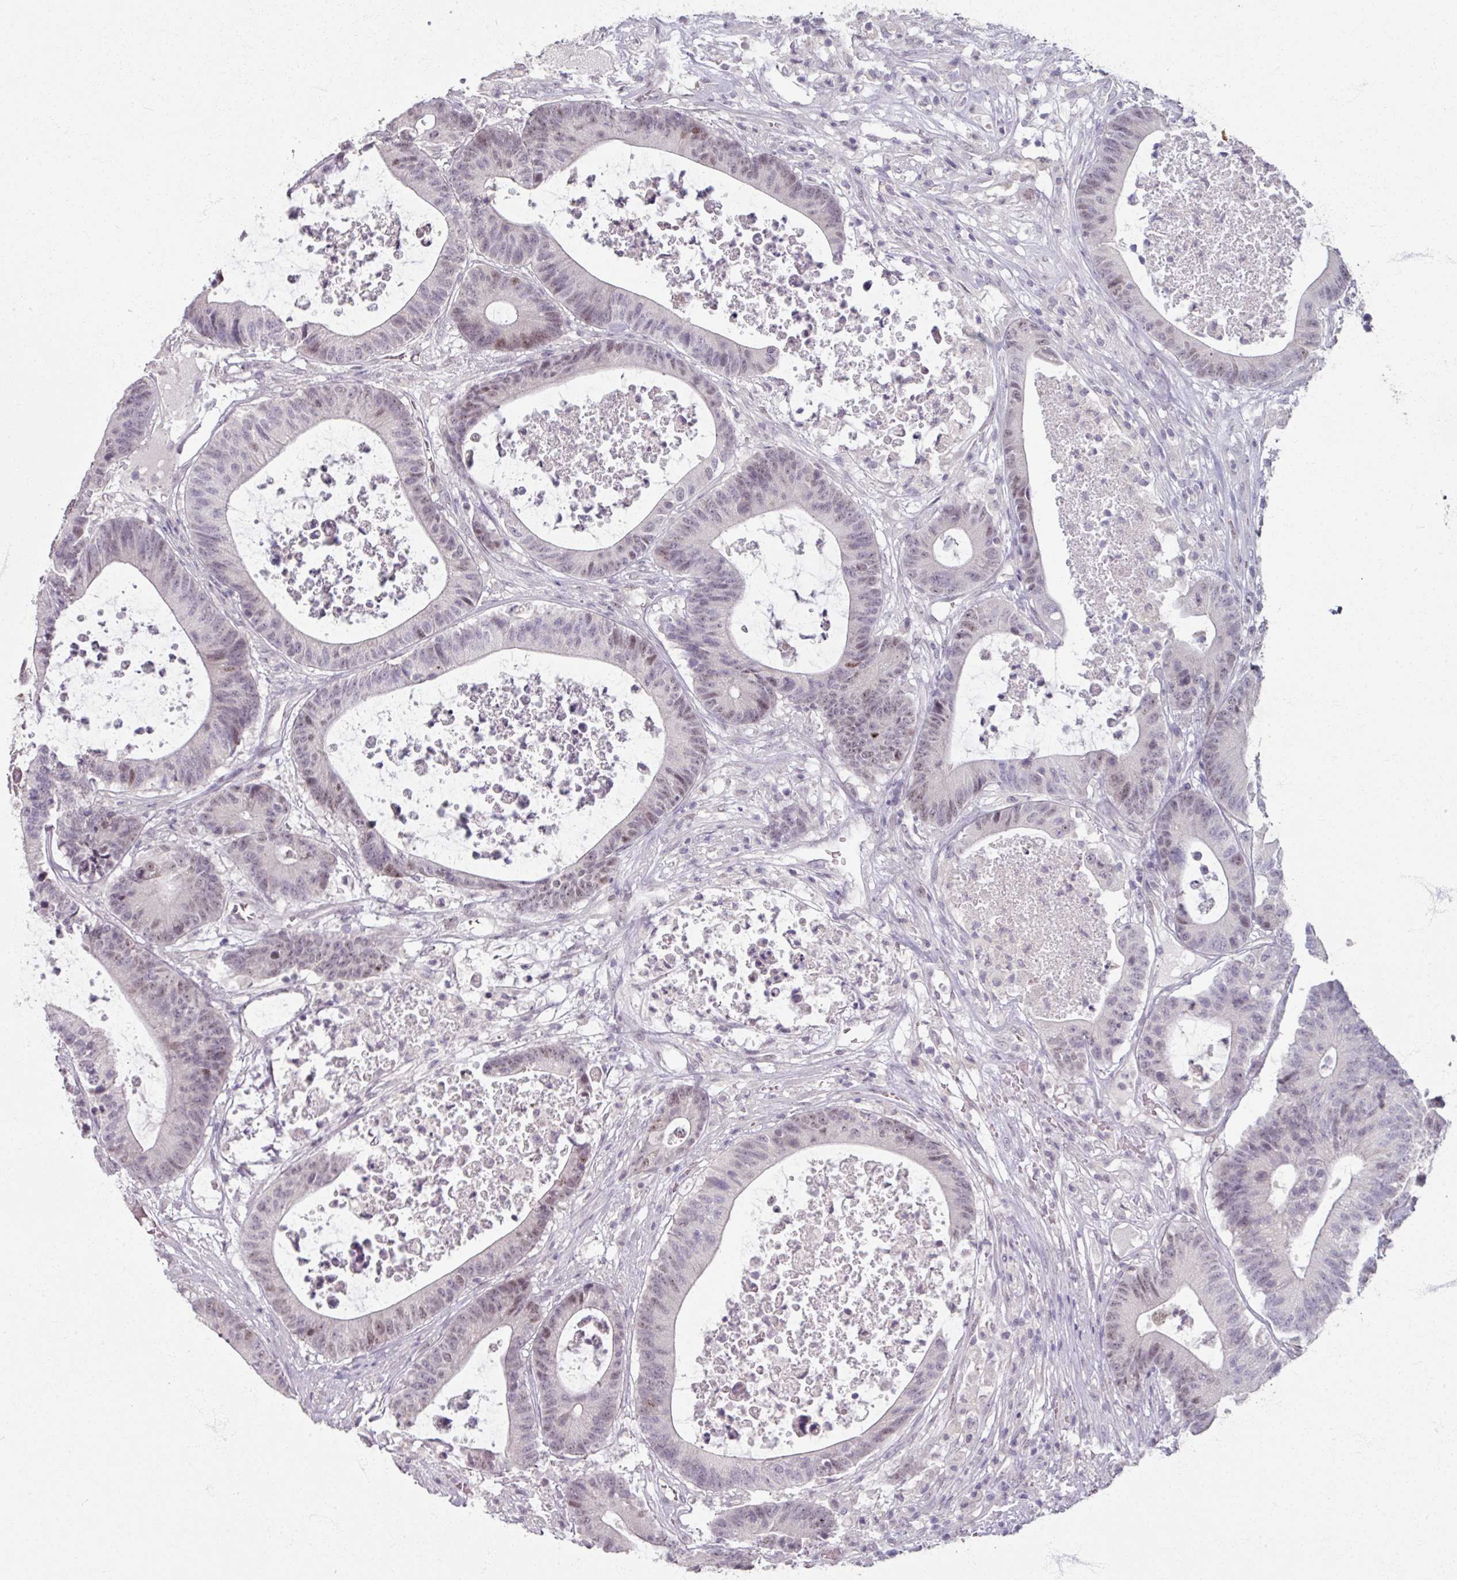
{"staining": {"intensity": "weak", "quantity": "<25%", "location": "nuclear"}, "tissue": "colorectal cancer", "cell_type": "Tumor cells", "image_type": "cancer", "snomed": [{"axis": "morphology", "description": "Adenocarcinoma, NOS"}, {"axis": "topography", "description": "Colon"}], "caption": "IHC micrograph of neoplastic tissue: human colorectal cancer stained with DAB (3,3'-diaminobenzidine) reveals no significant protein positivity in tumor cells.", "gene": "SOX11", "patient": {"sex": "female", "age": 84}}